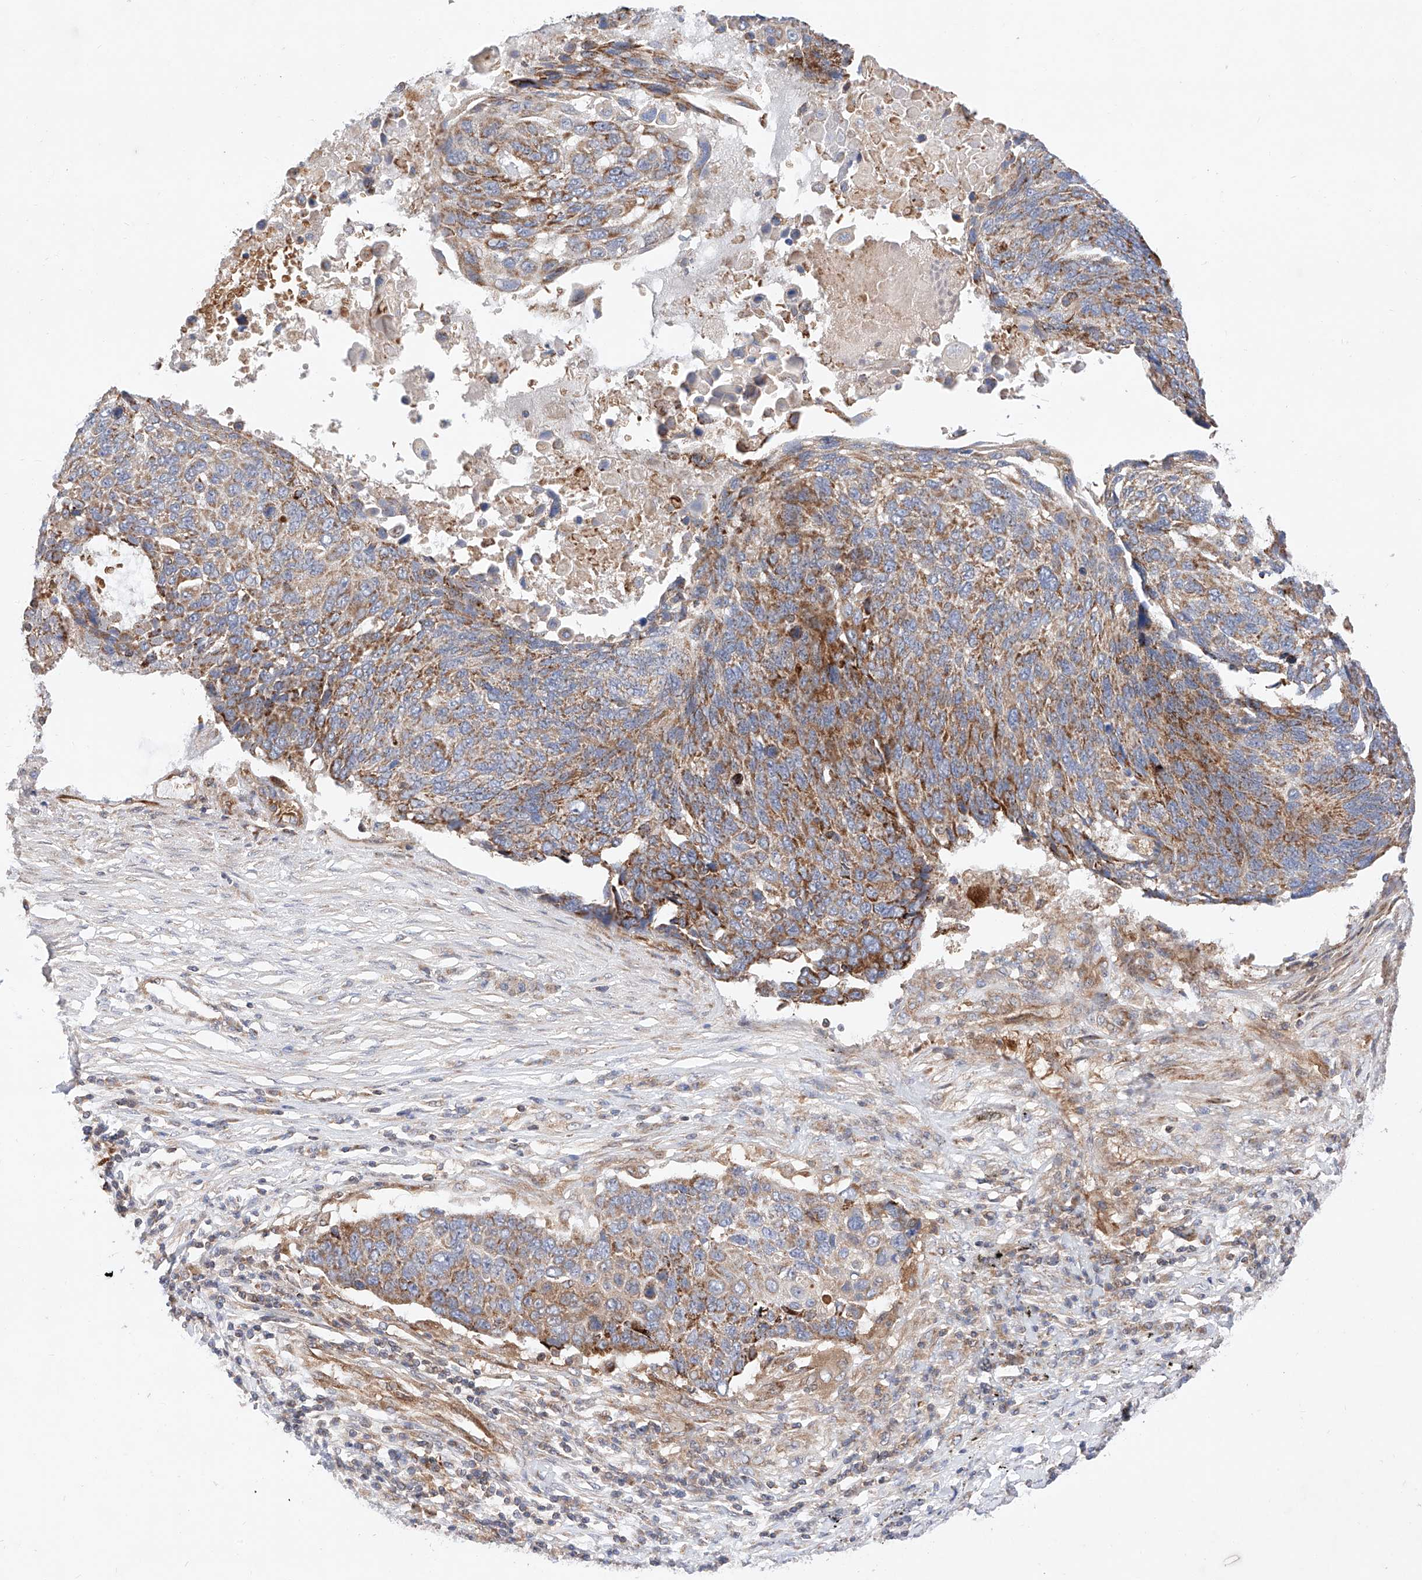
{"staining": {"intensity": "moderate", "quantity": ">75%", "location": "cytoplasmic/membranous"}, "tissue": "lung cancer", "cell_type": "Tumor cells", "image_type": "cancer", "snomed": [{"axis": "morphology", "description": "Squamous cell carcinoma, NOS"}, {"axis": "topography", "description": "Lung"}], "caption": "Moderate cytoplasmic/membranous expression for a protein is seen in approximately >75% of tumor cells of squamous cell carcinoma (lung) using IHC.", "gene": "NR1D1", "patient": {"sex": "male", "age": 66}}